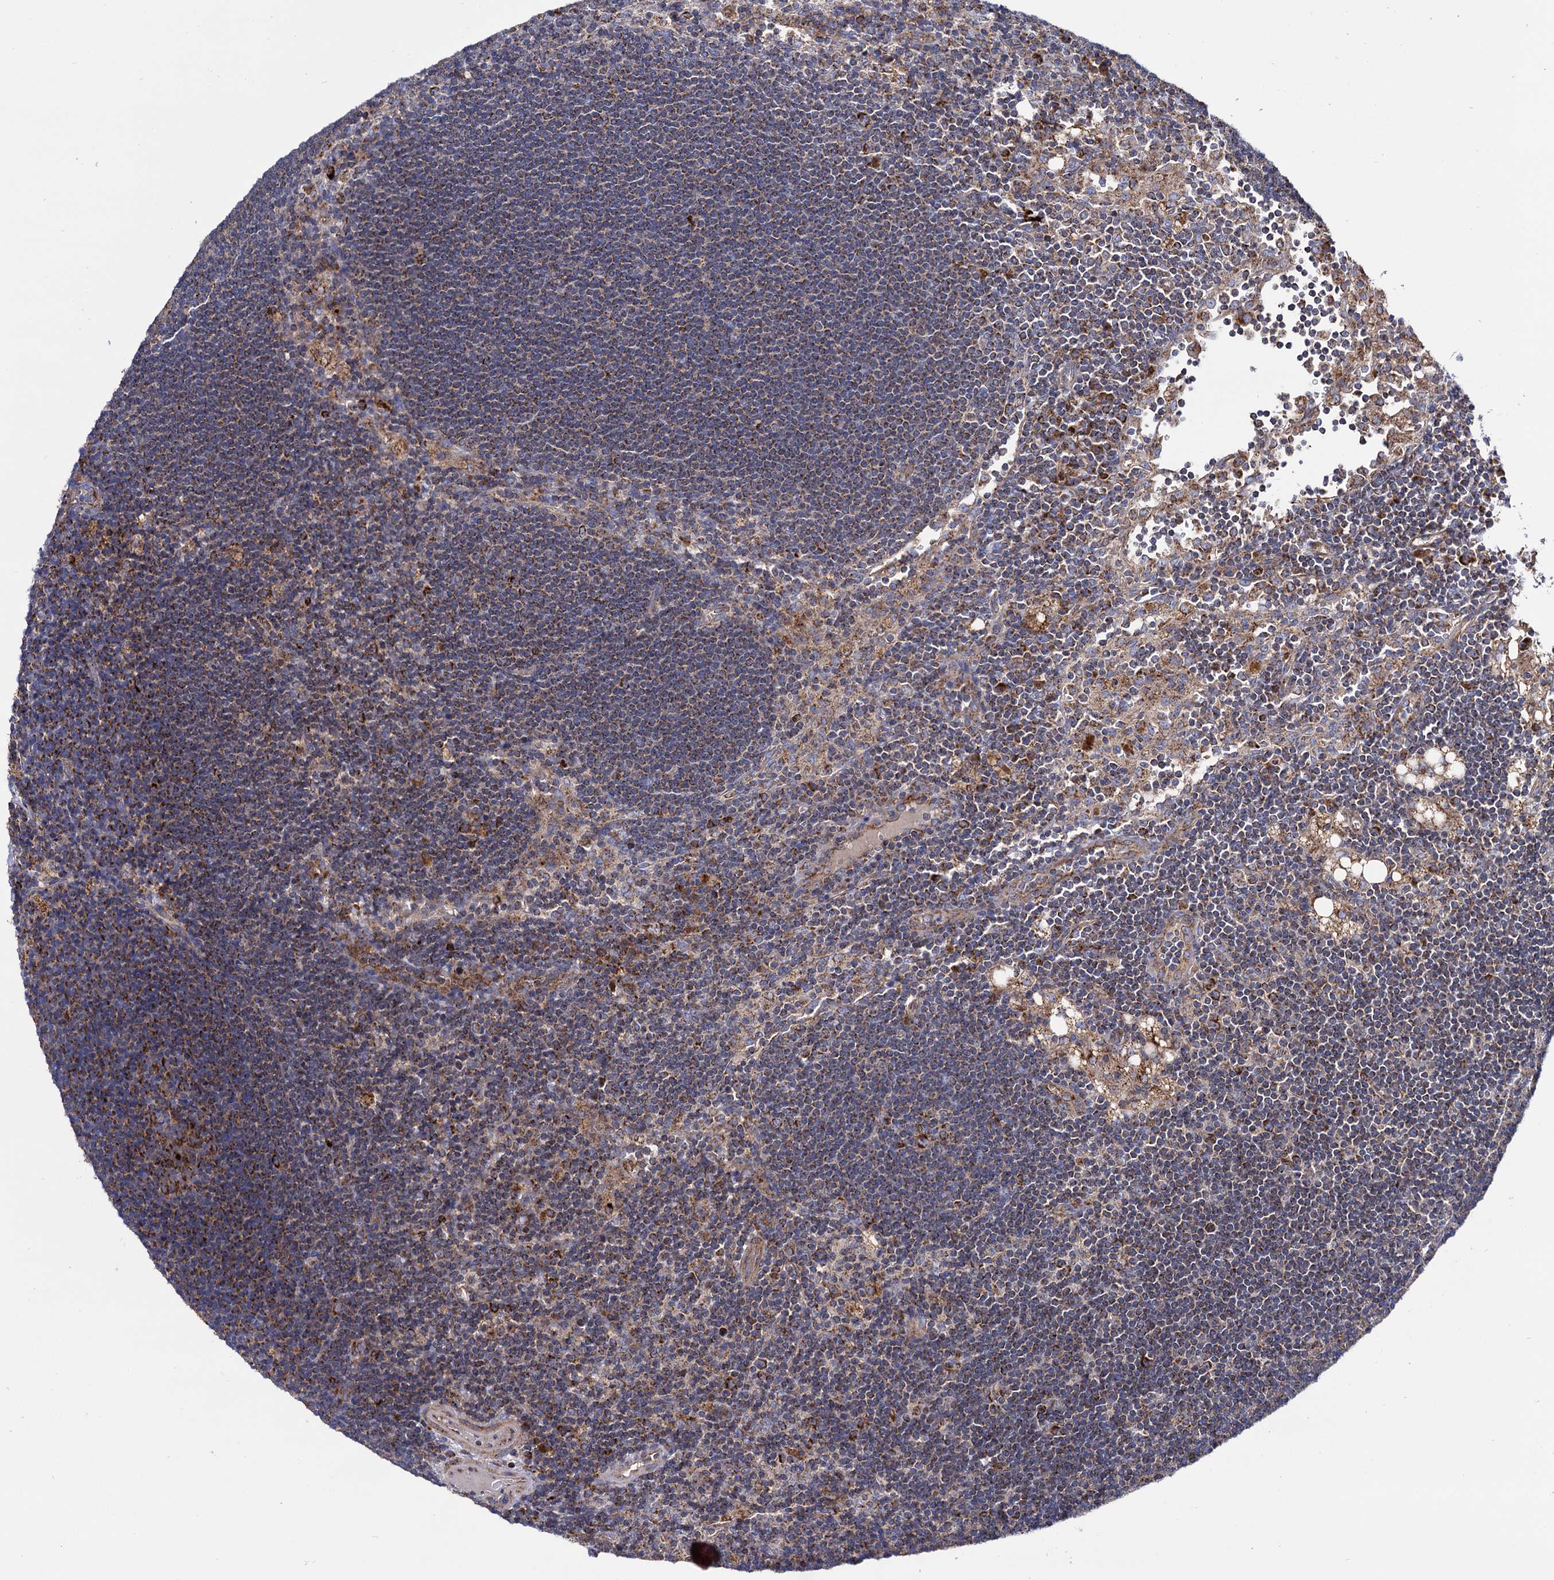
{"staining": {"intensity": "strong", "quantity": ">75%", "location": "cytoplasmic/membranous"}, "tissue": "lymph node", "cell_type": "Germinal center cells", "image_type": "normal", "snomed": [{"axis": "morphology", "description": "Normal tissue, NOS"}, {"axis": "topography", "description": "Lymph node"}], "caption": "DAB immunohistochemical staining of unremarkable lymph node reveals strong cytoplasmic/membranous protein positivity in approximately >75% of germinal center cells. Using DAB (brown) and hematoxylin (blue) stains, captured at high magnification using brightfield microscopy.", "gene": "IQCH", "patient": {"sex": "male", "age": 24}}